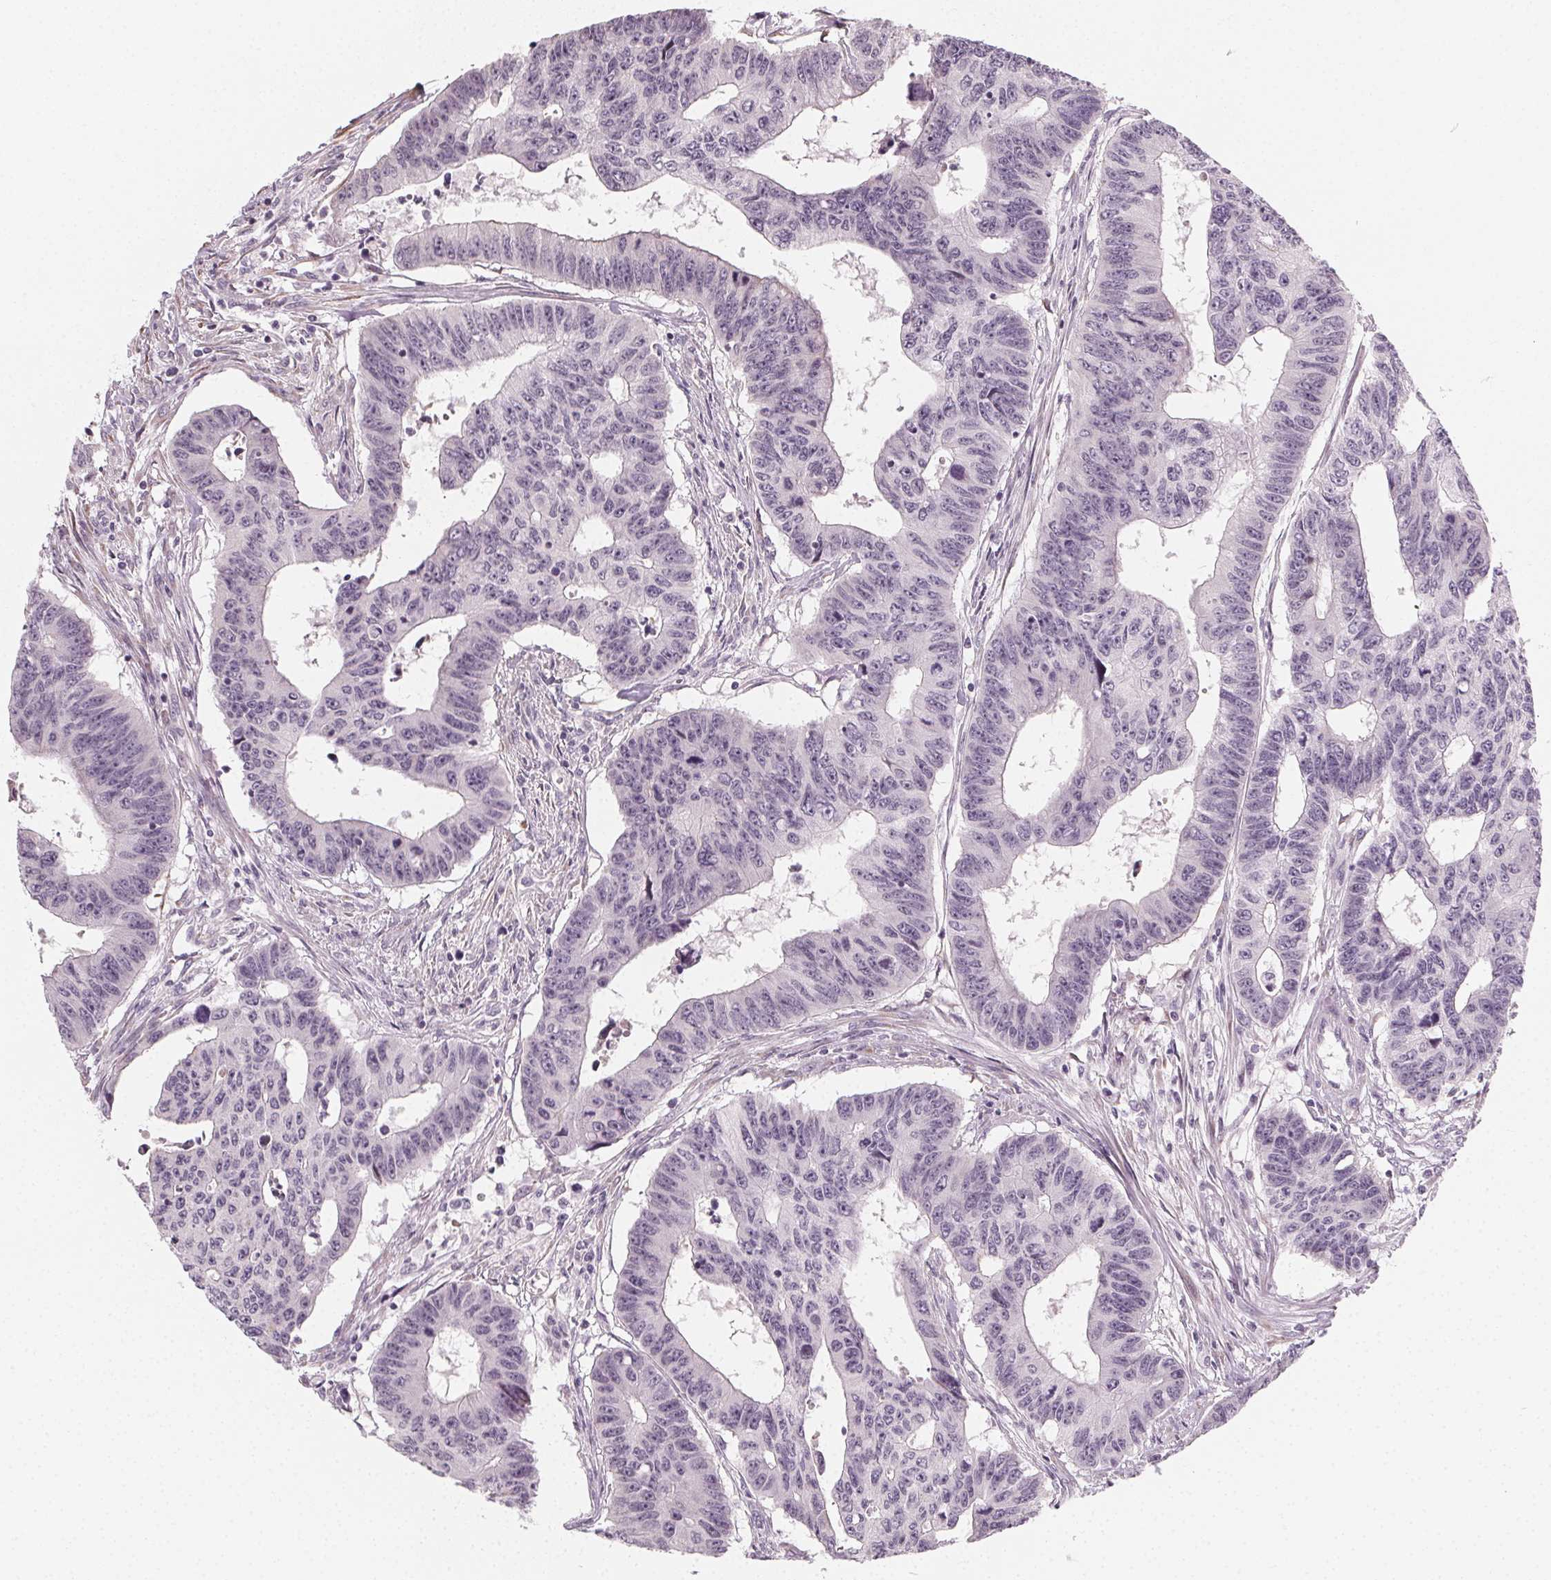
{"staining": {"intensity": "negative", "quantity": "none", "location": "none"}, "tissue": "colorectal cancer", "cell_type": "Tumor cells", "image_type": "cancer", "snomed": [{"axis": "morphology", "description": "Adenocarcinoma, NOS"}, {"axis": "topography", "description": "Rectum"}], "caption": "A high-resolution image shows IHC staining of adenocarcinoma (colorectal), which shows no significant positivity in tumor cells.", "gene": "CCDC96", "patient": {"sex": "female", "age": 85}}